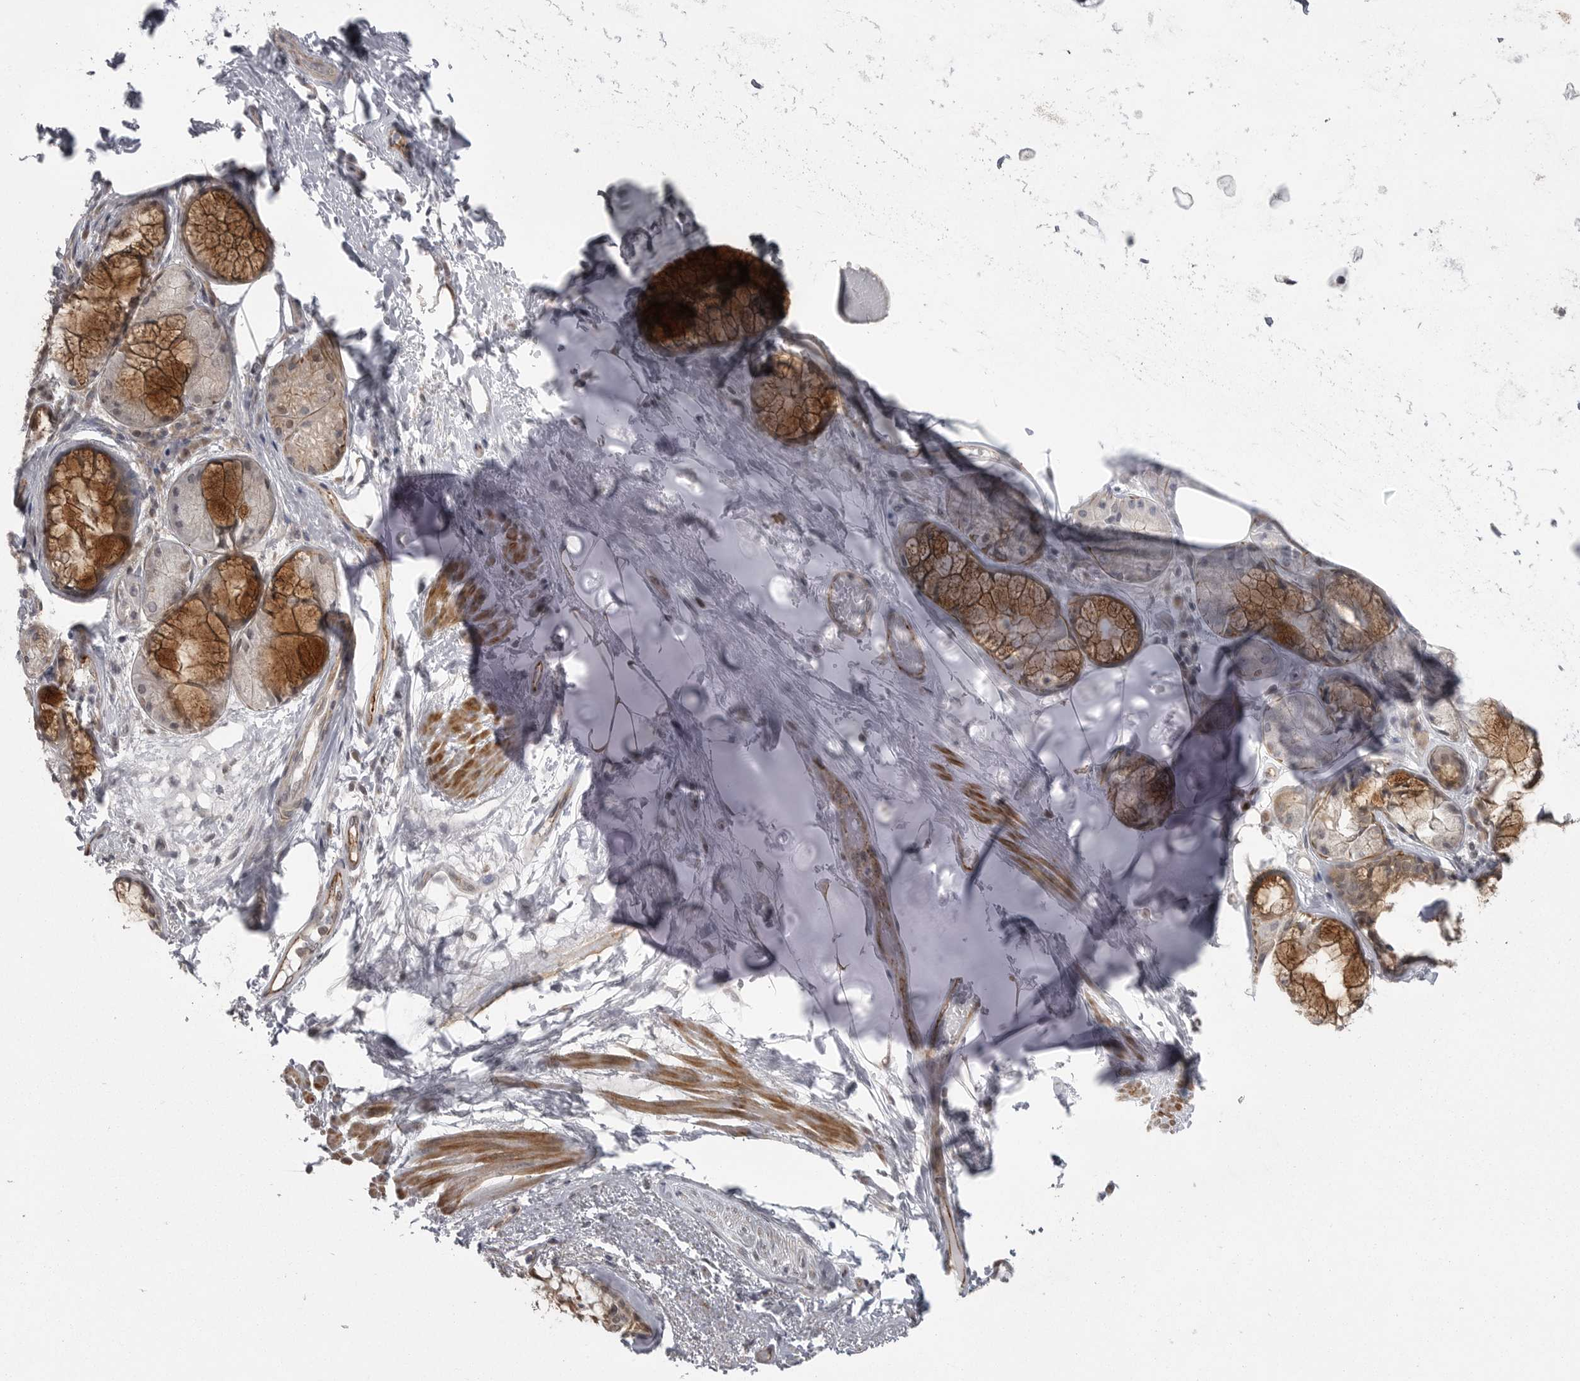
{"staining": {"intensity": "negative", "quantity": "none", "location": "none"}, "tissue": "adipose tissue", "cell_type": "Adipocytes", "image_type": "normal", "snomed": [{"axis": "morphology", "description": "Normal tissue, NOS"}, {"axis": "topography", "description": "Bronchus"}], "caption": "High magnification brightfield microscopy of unremarkable adipose tissue stained with DAB (3,3'-diaminobenzidine) (brown) and counterstained with hematoxylin (blue): adipocytes show no significant staining.", "gene": "PPP1R9A", "patient": {"sex": "male", "age": 66}}